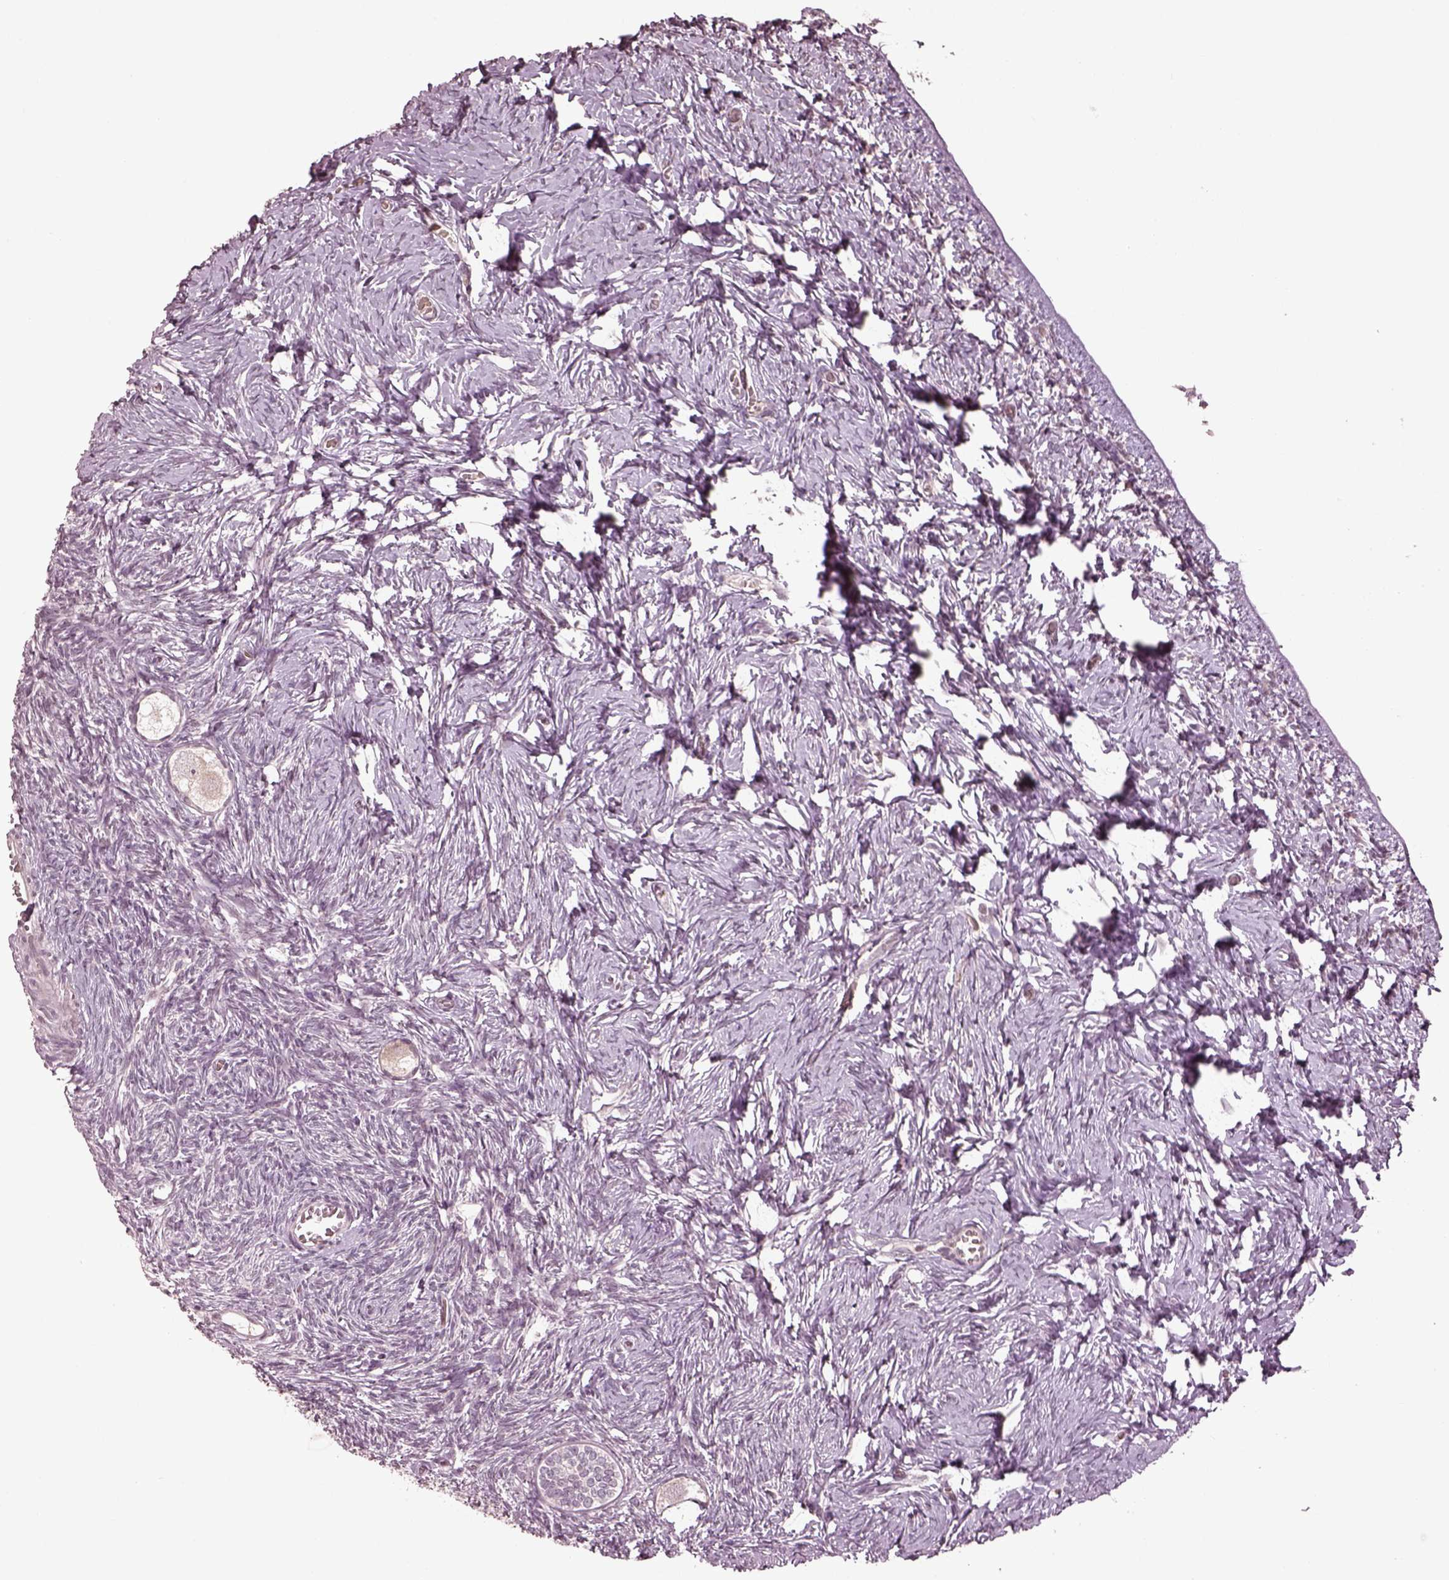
{"staining": {"intensity": "negative", "quantity": "none", "location": "none"}, "tissue": "ovary", "cell_type": "Follicle cells", "image_type": "normal", "snomed": [{"axis": "morphology", "description": "Normal tissue, NOS"}, {"axis": "topography", "description": "Ovary"}], "caption": "This is an IHC image of normal human ovary. There is no positivity in follicle cells.", "gene": "GRM4", "patient": {"sex": "female", "age": 27}}